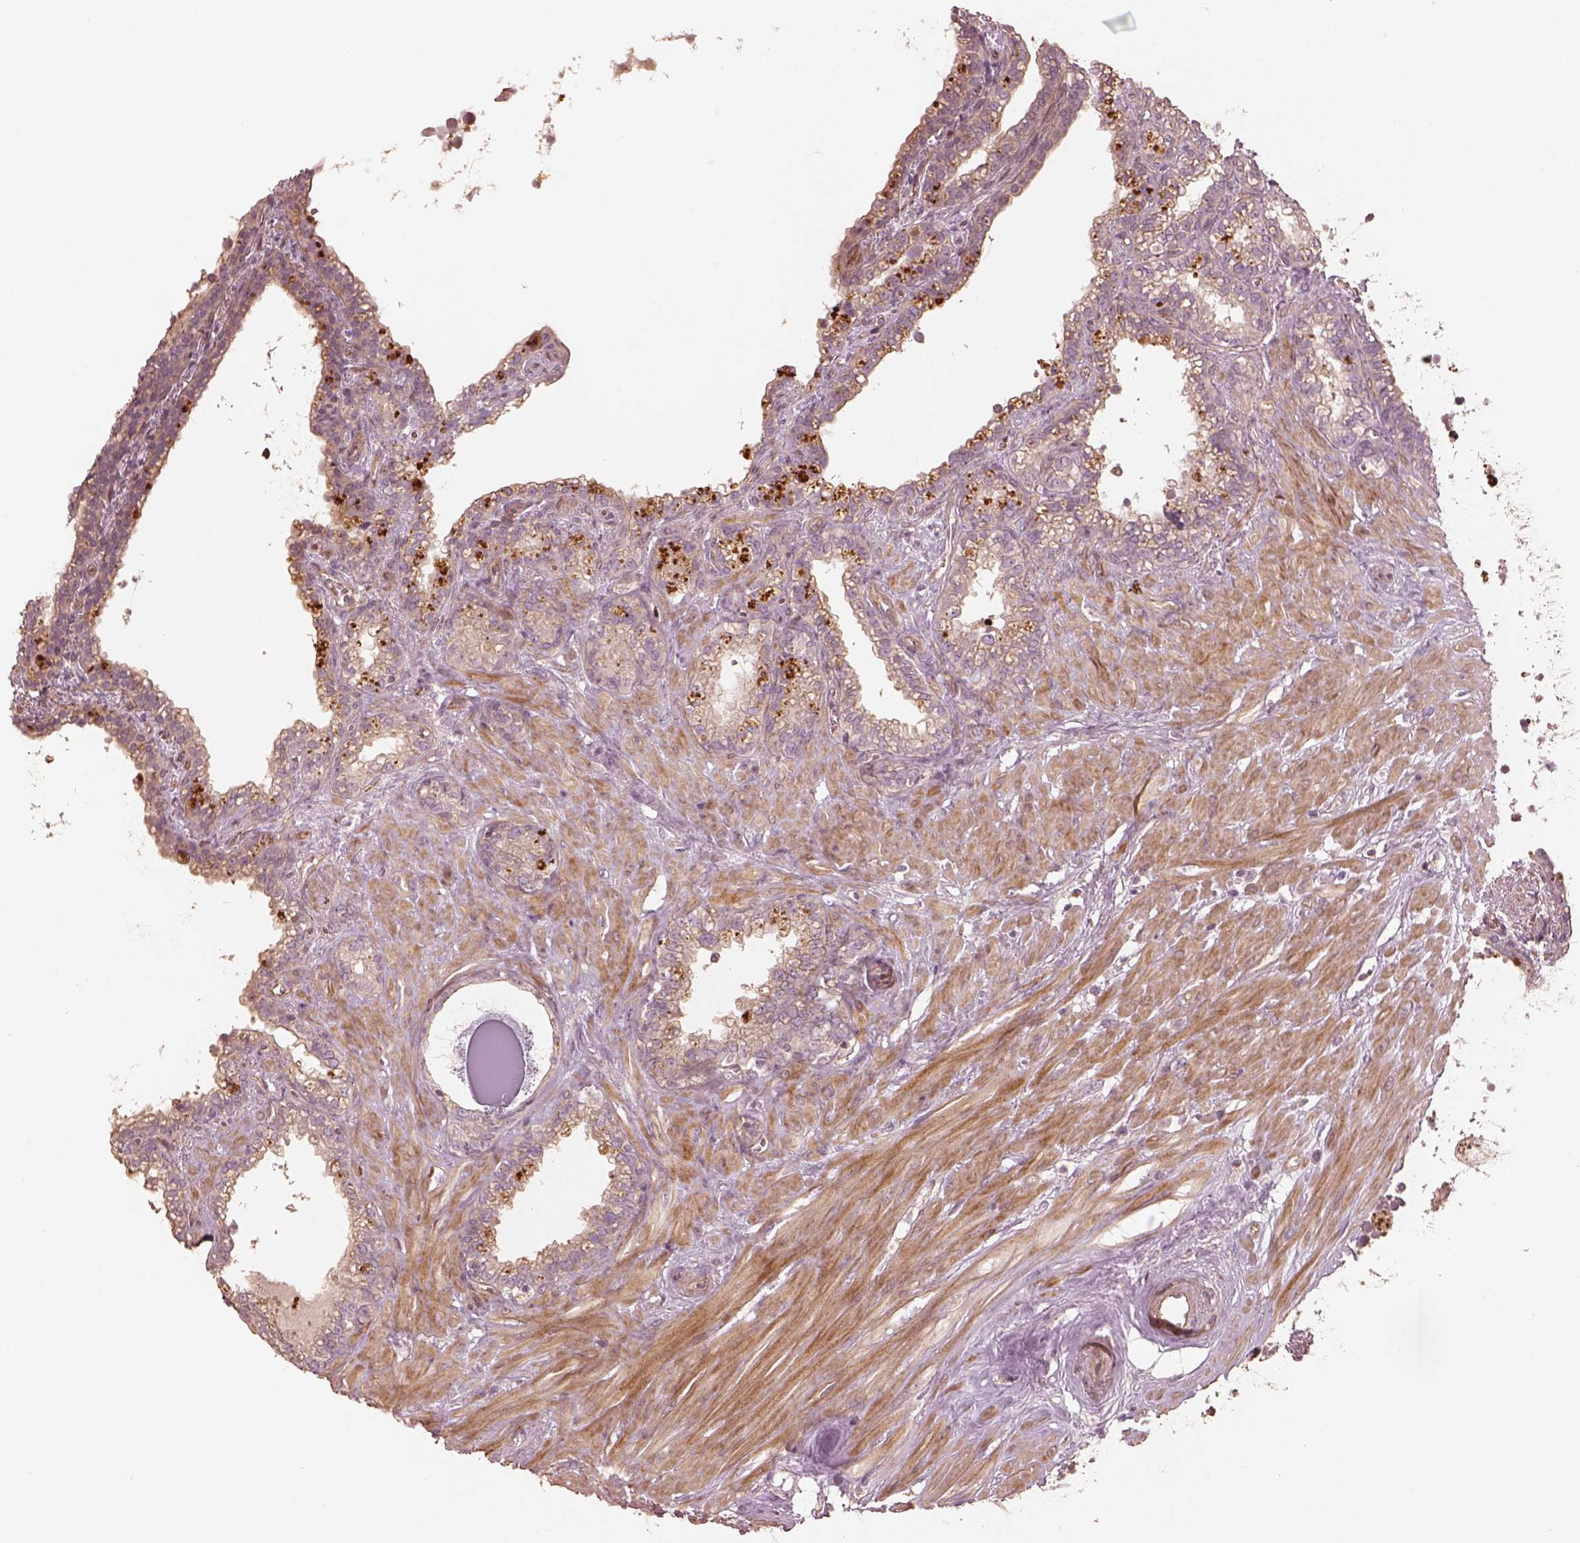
{"staining": {"intensity": "weak", "quantity": ">75%", "location": "cytoplasmic/membranous"}, "tissue": "seminal vesicle", "cell_type": "Glandular cells", "image_type": "normal", "snomed": [{"axis": "morphology", "description": "Normal tissue, NOS"}, {"axis": "morphology", "description": "Urothelial carcinoma, NOS"}, {"axis": "topography", "description": "Urinary bladder"}, {"axis": "topography", "description": "Seminal veicle"}], "caption": "Weak cytoplasmic/membranous protein expression is present in approximately >75% of glandular cells in seminal vesicle.", "gene": "OTOGL", "patient": {"sex": "male", "age": 76}}